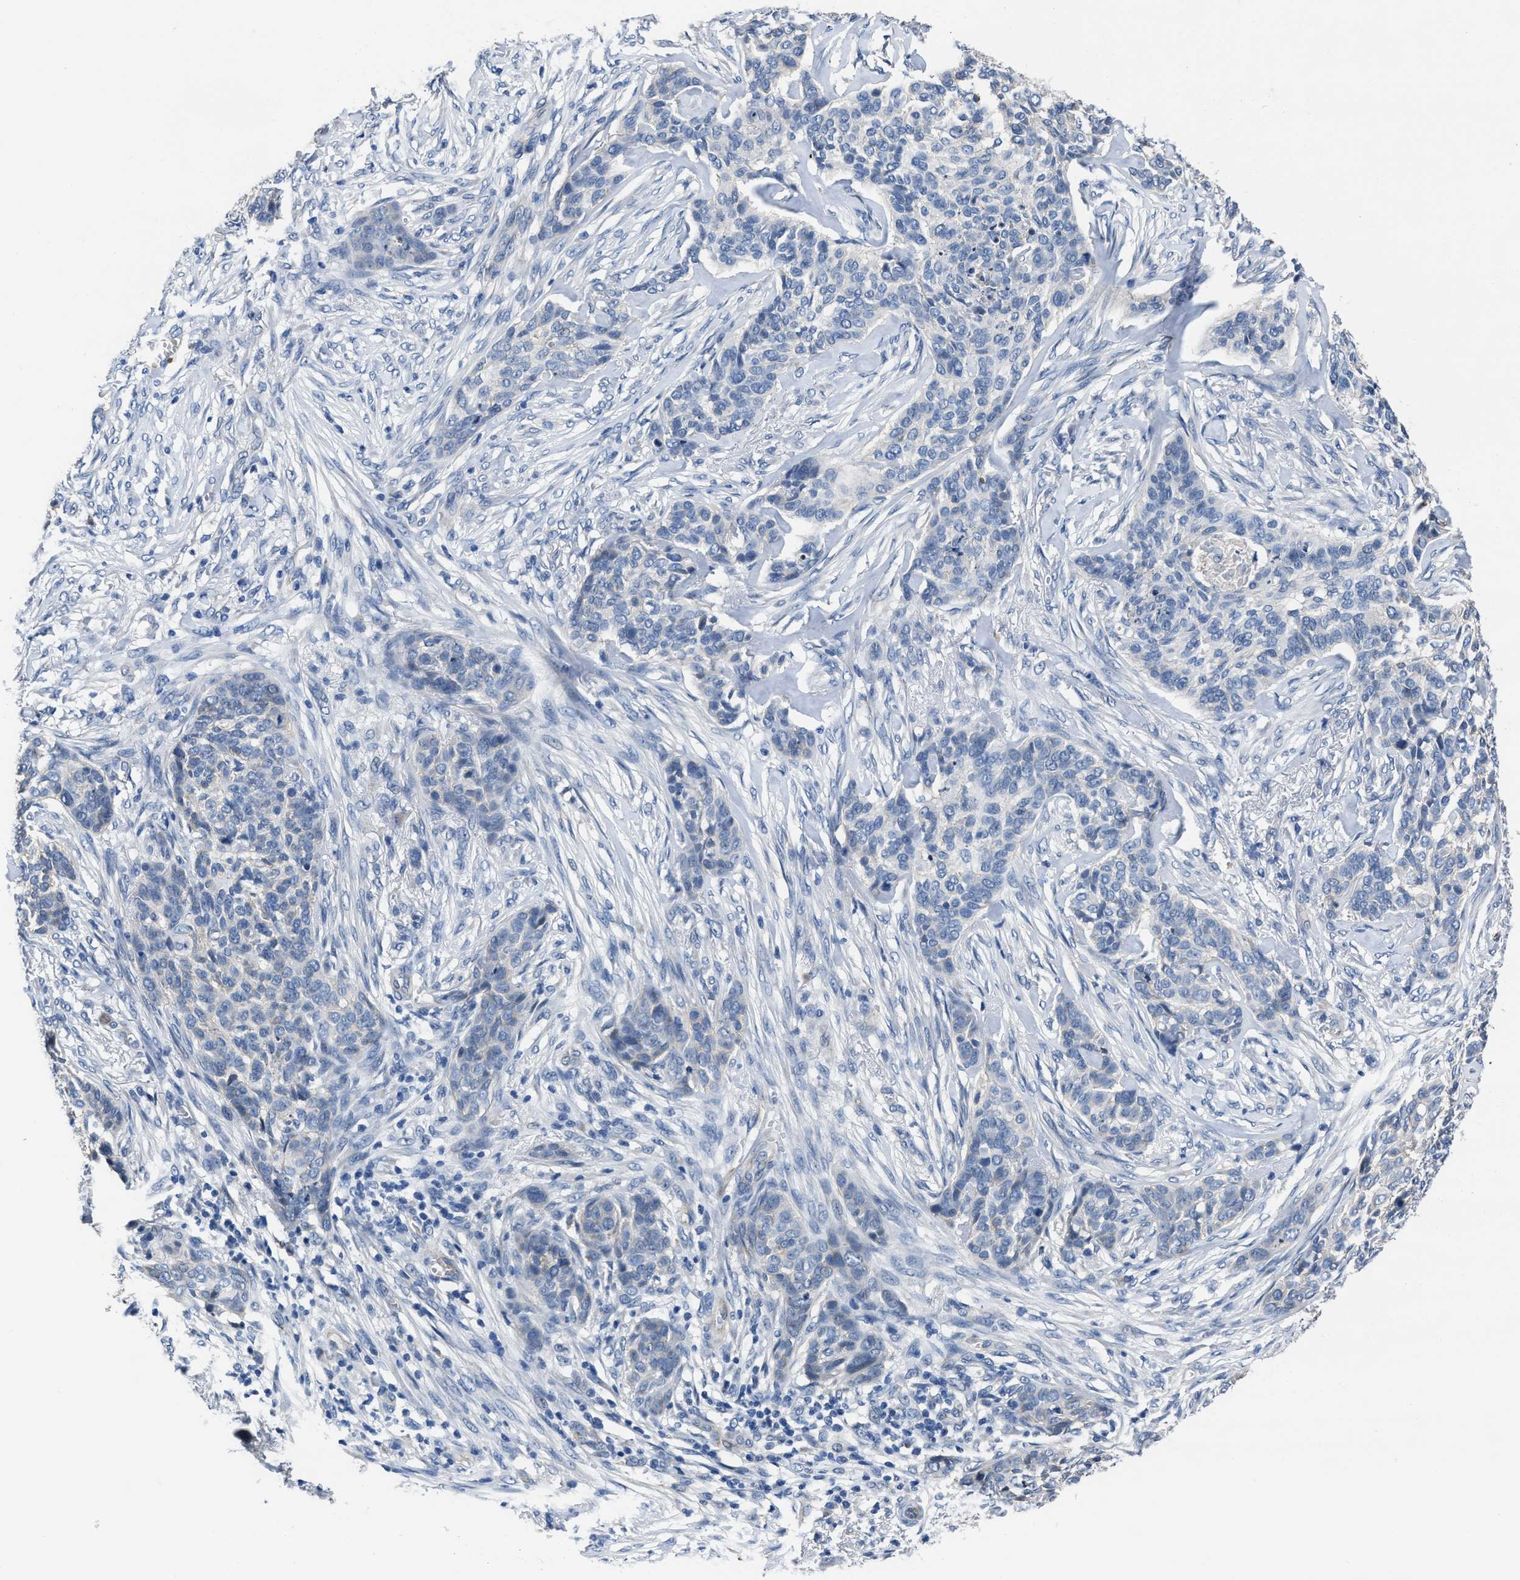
{"staining": {"intensity": "negative", "quantity": "none", "location": "none"}, "tissue": "skin cancer", "cell_type": "Tumor cells", "image_type": "cancer", "snomed": [{"axis": "morphology", "description": "Basal cell carcinoma"}, {"axis": "topography", "description": "Skin"}], "caption": "High power microscopy photomicrograph of an immunohistochemistry micrograph of skin cancer, revealing no significant positivity in tumor cells.", "gene": "GHITM", "patient": {"sex": "male", "age": 85}}